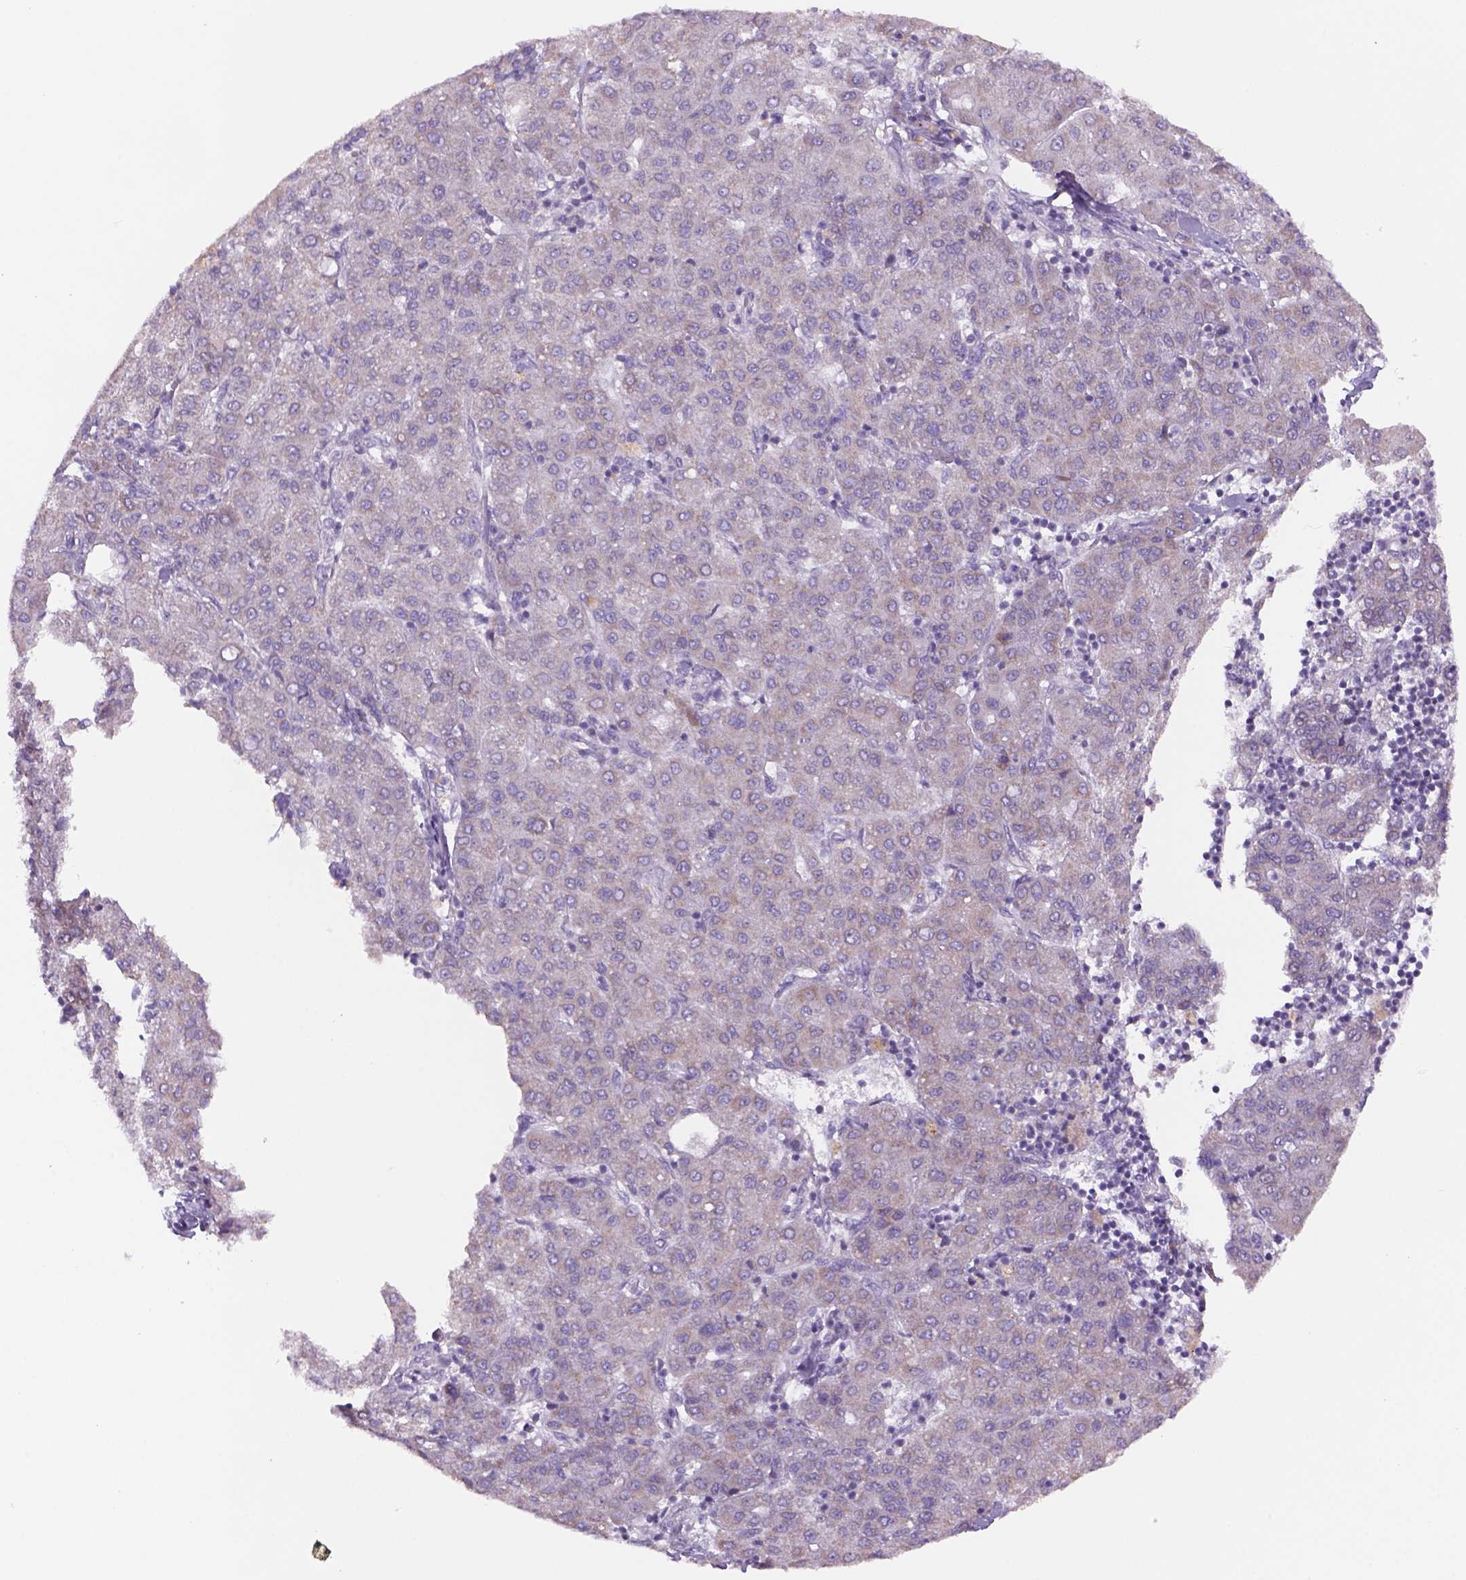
{"staining": {"intensity": "weak", "quantity": "<25%", "location": "cytoplasmic/membranous"}, "tissue": "liver cancer", "cell_type": "Tumor cells", "image_type": "cancer", "snomed": [{"axis": "morphology", "description": "Carcinoma, Hepatocellular, NOS"}, {"axis": "topography", "description": "Liver"}], "caption": "Protein analysis of hepatocellular carcinoma (liver) displays no significant staining in tumor cells. (Brightfield microscopy of DAB (3,3'-diaminobenzidine) immunohistochemistry at high magnification).", "gene": "ADGRV1", "patient": {"sex": "male", "age": 65}}